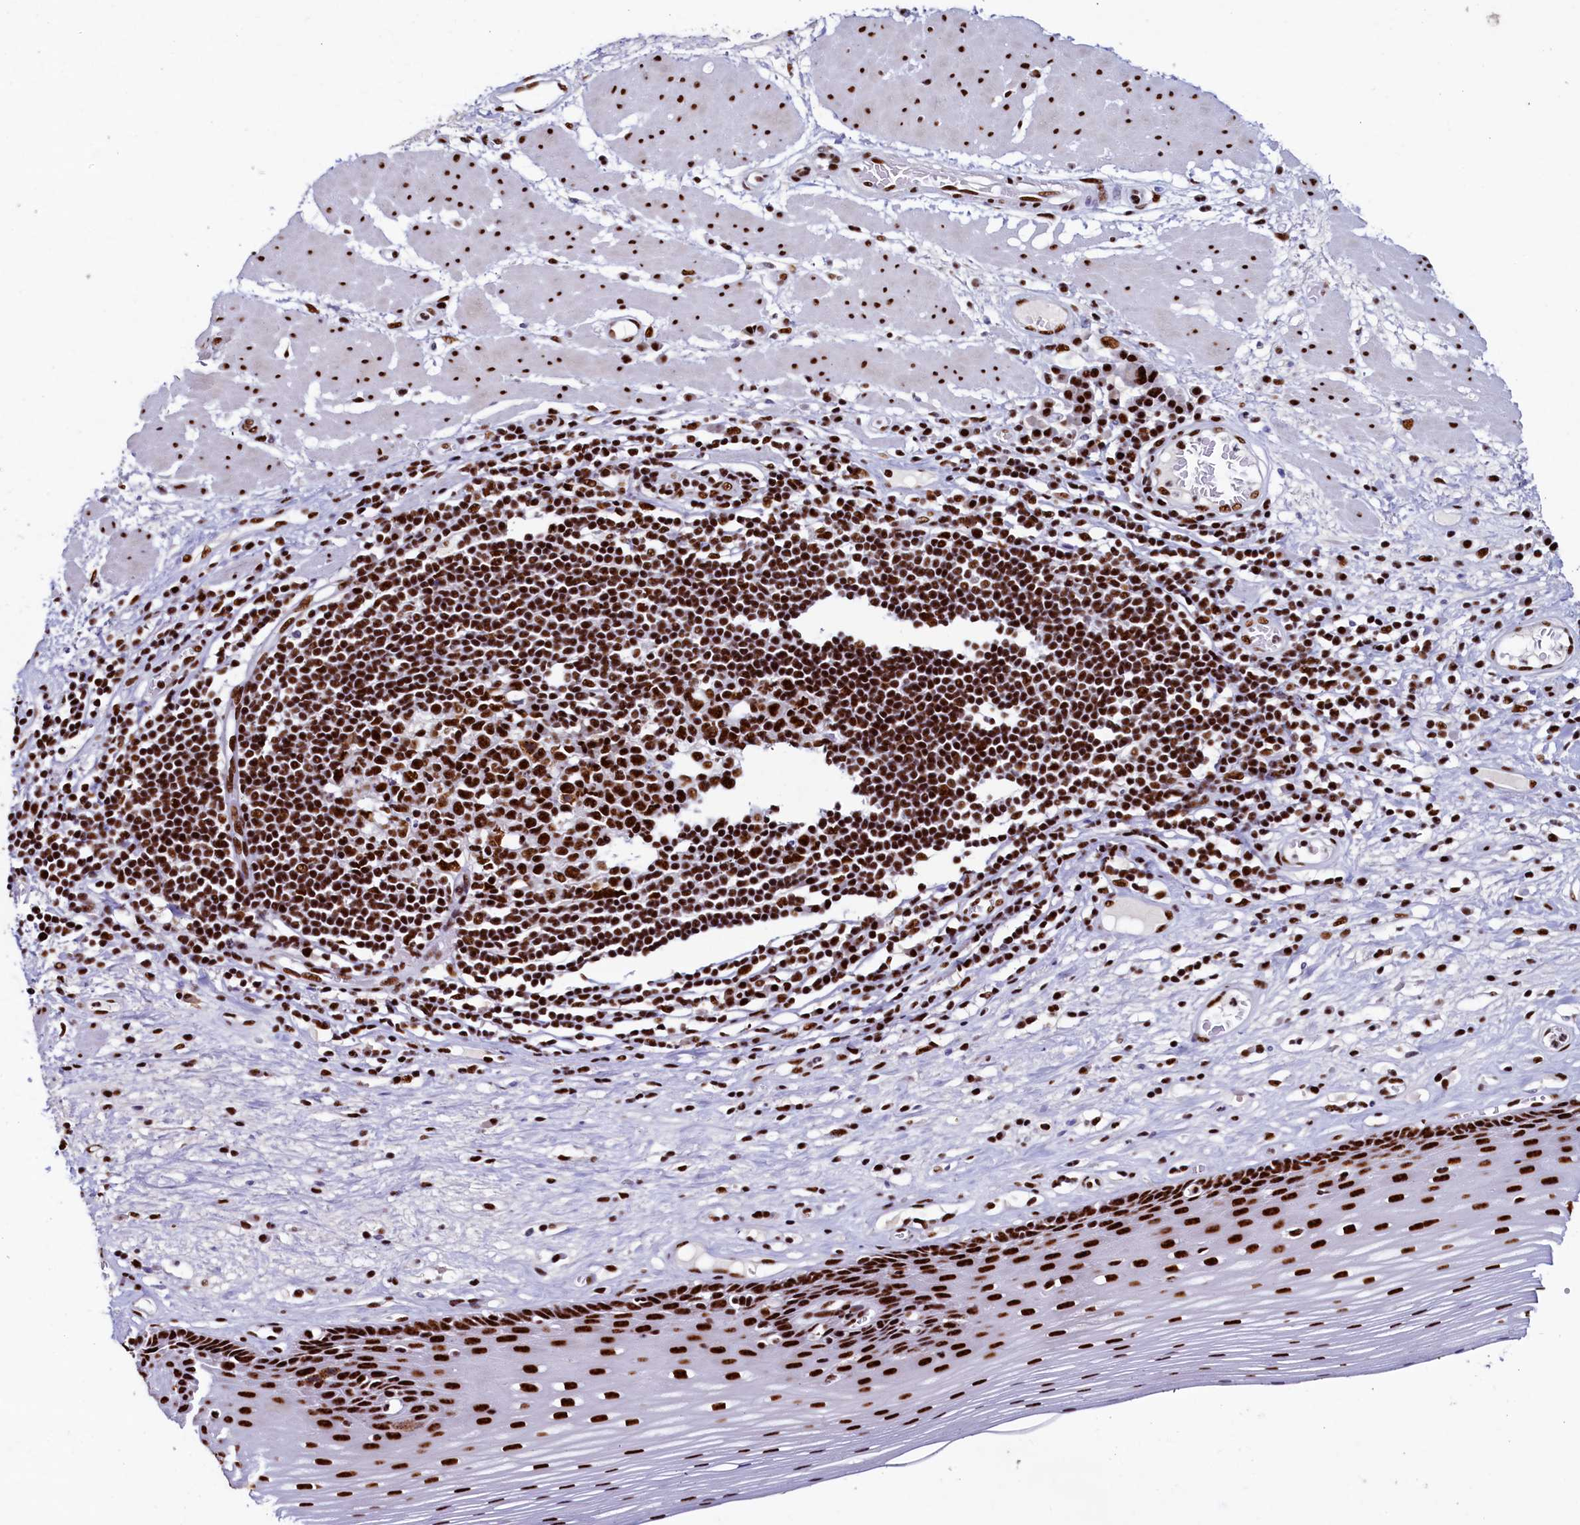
{"staining": {"intensity": "strong", "quantity": ">75%", "location": "nuclear"}, "tissue": "esophagus", "cell_type": "Squamous epithelial cells", "image_type": "normal", "snomed": [{"axis": "morphology", "description": "Normal tissue, NOS"}, {"axis": "topography", "description": "Esophagus"}], "caption": "Immunohistochemical staining of normal esophagus shows strong nuclear protein positivity in about >75% of squamous epithelial cells. (Brightfield microscopy of DAB IHC at high magnification).", "gene": "SRRM2", "patient": {"sex": "male", "age": 62}}